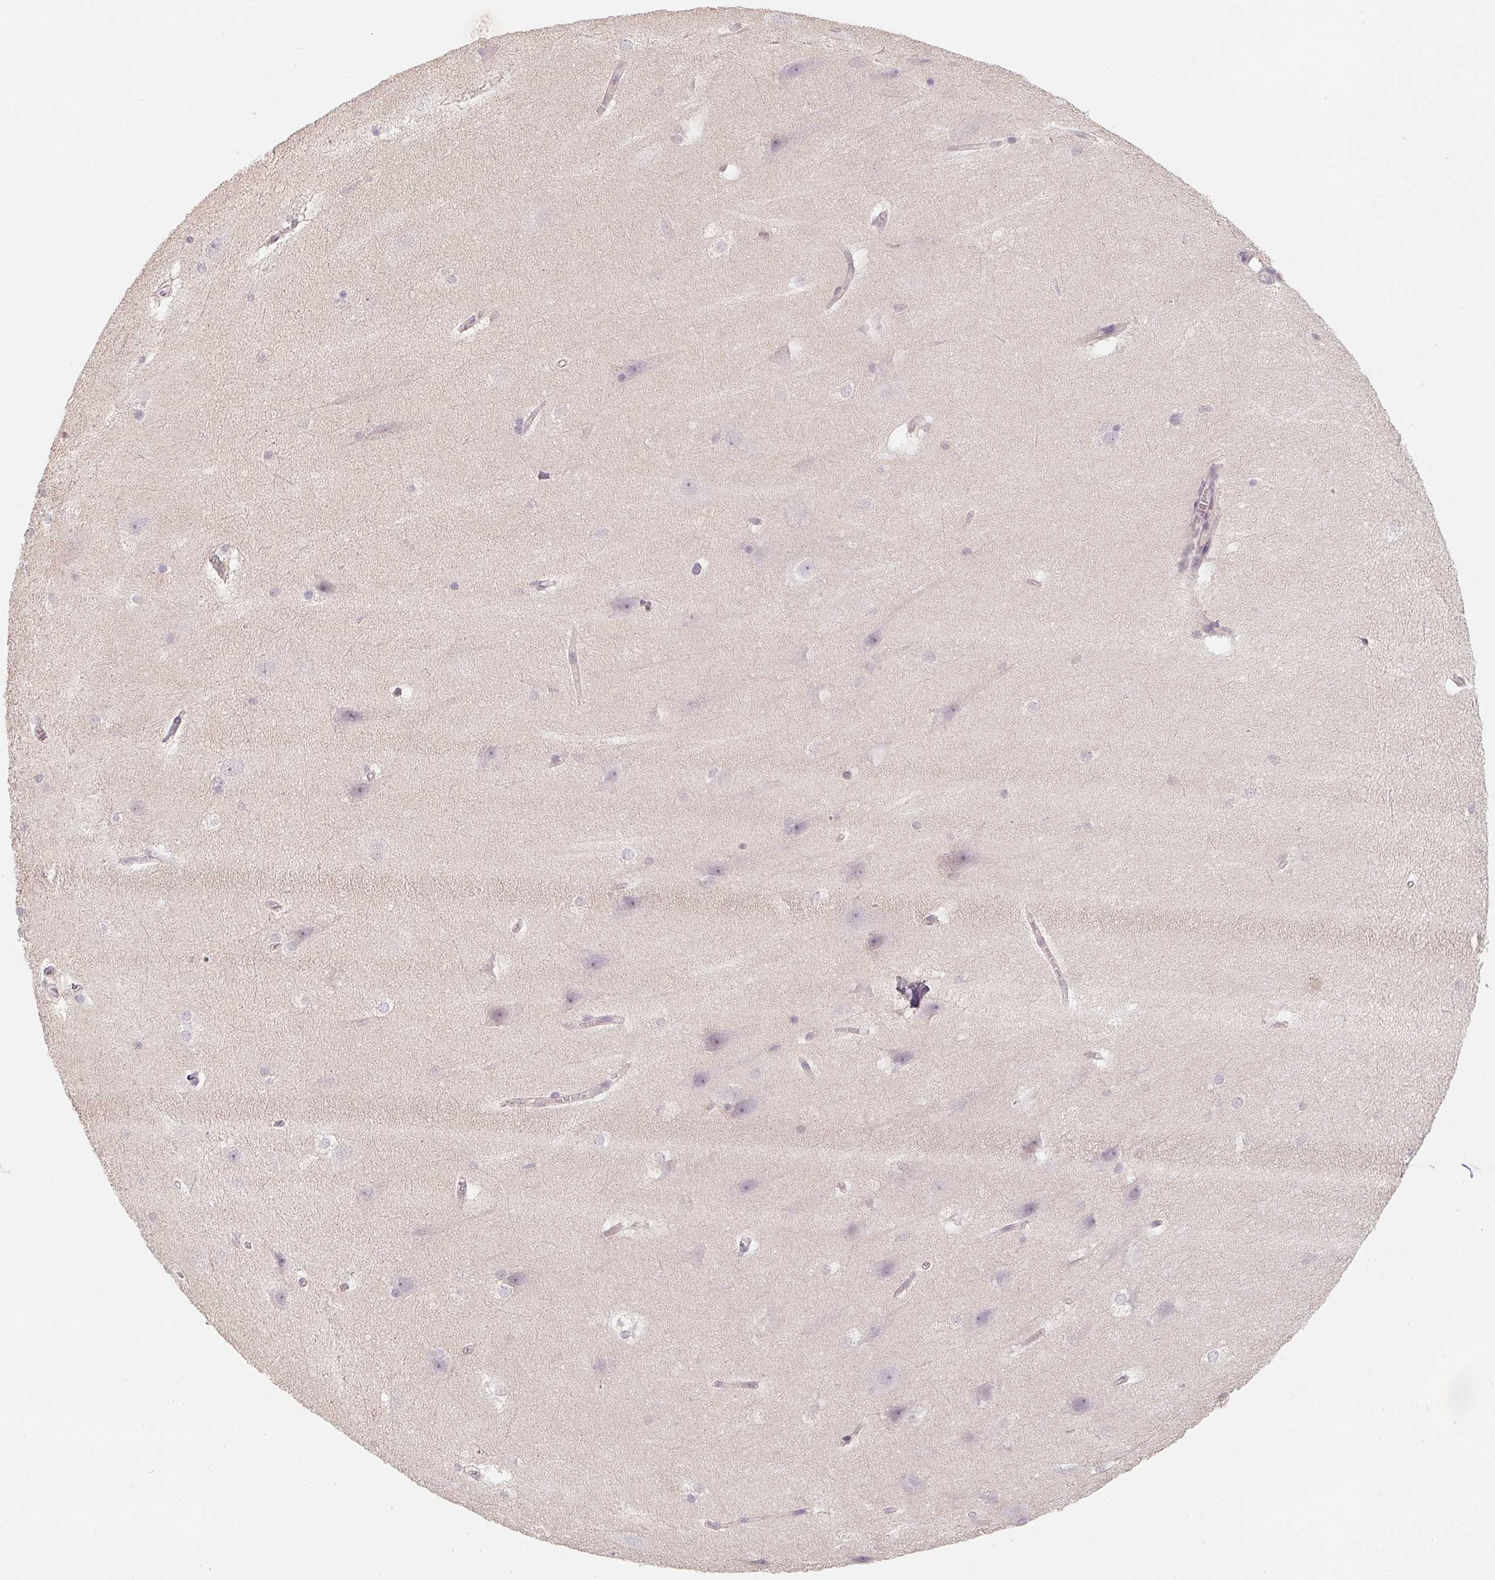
{"staining": {"intensity": "negative", "quantity": "none", "location": "none"}, "tissue": "hippocampus", "cell_type": "Glial cells", "image_type": "normal", "snomed": [{"axis": "morphology", "description": "Normal tissue, NOS"}, {"axis": "topography", "description": "Cerebral cortex"}, {"axis": "topography", "description": "Hippocampus"}], "caption": "Glial cells show no significant protein expression in unremarkable hippocampus. (DAB immunohistochemistry, high magnification).", "gene": "SOAT1", "patient": {"sex": "female", "age": 19}}